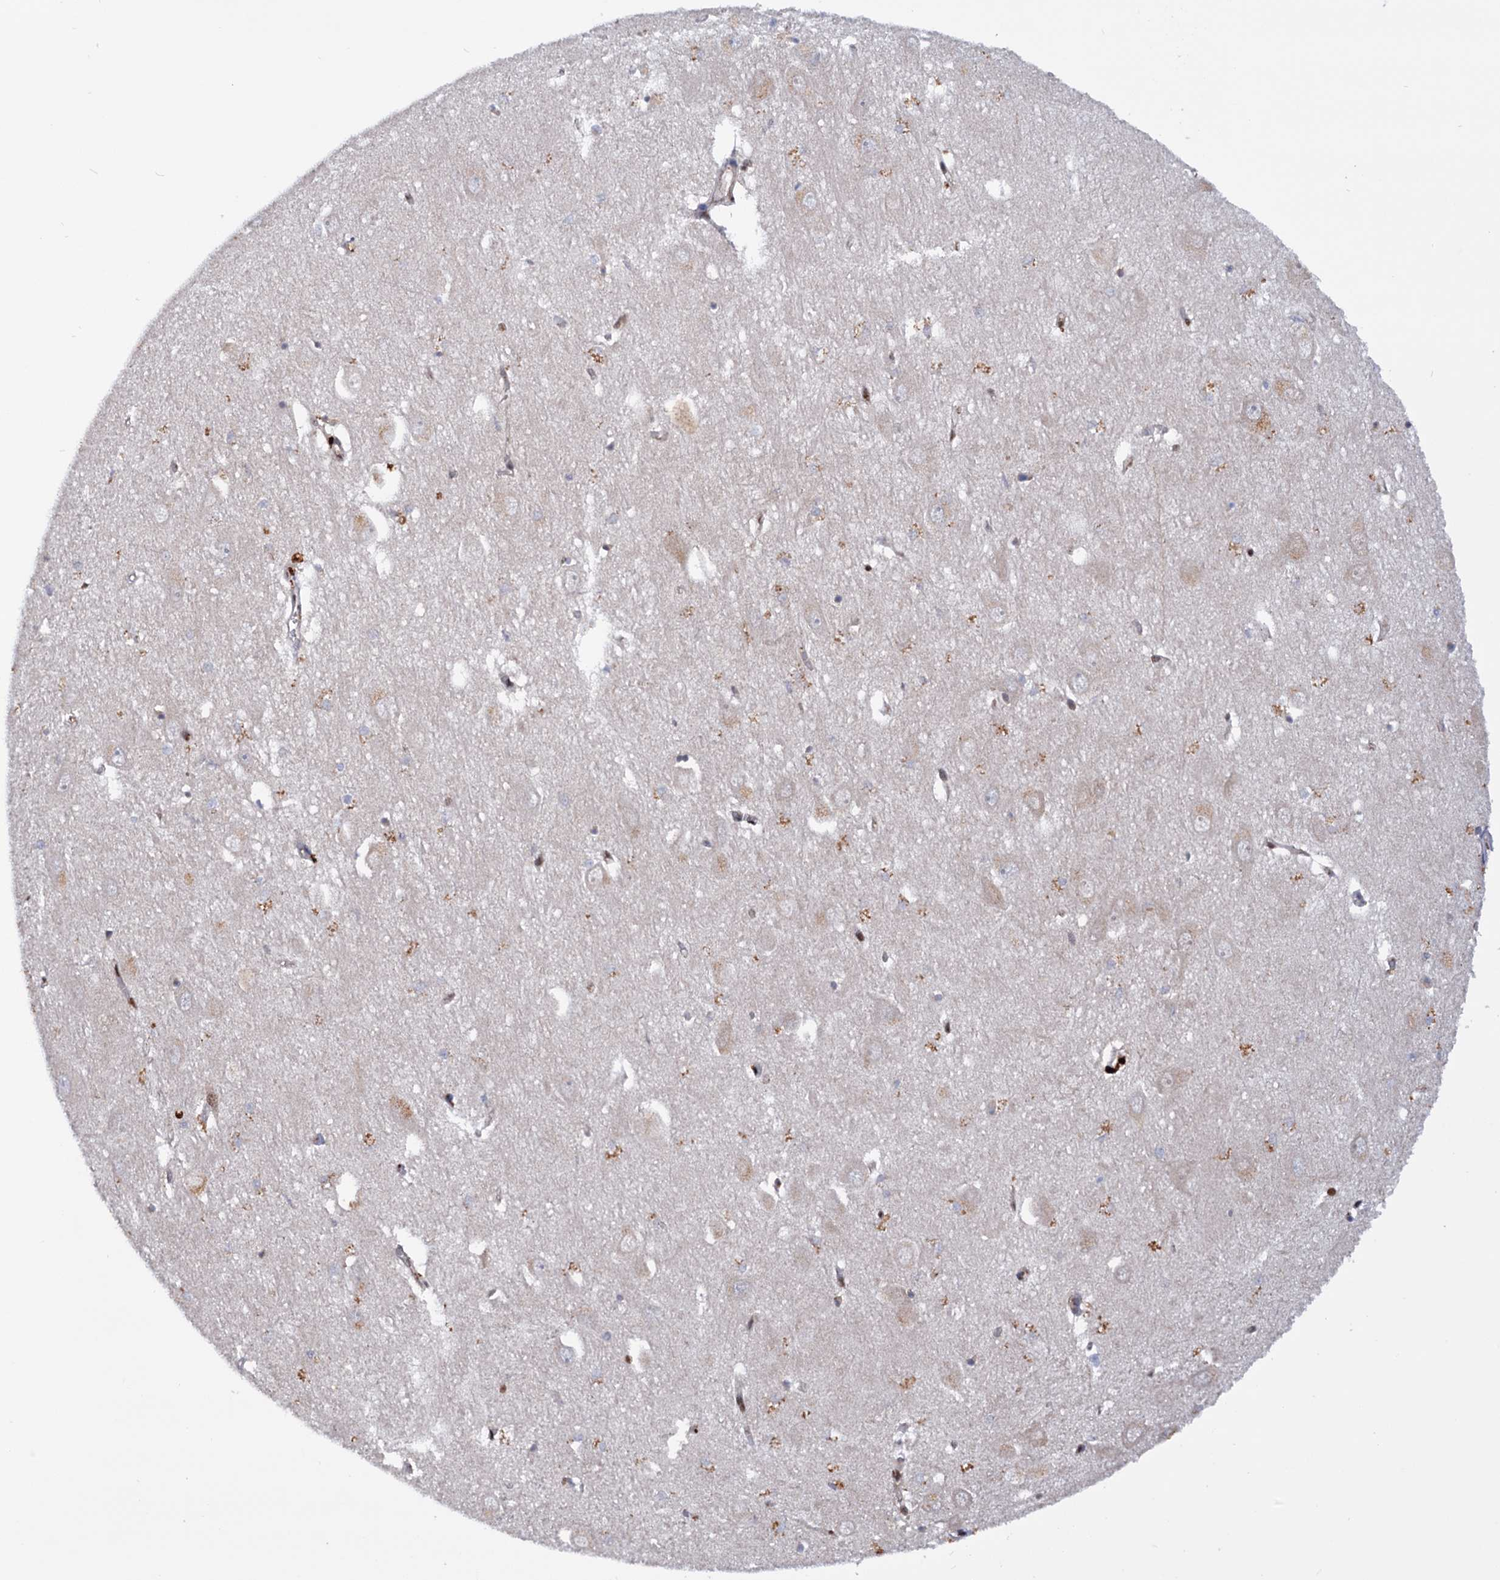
{"staining": {"intensity": "moderate", "quantity": "25%-75%", "location": "cytoplasmic/membranous"}, "tissue": "hippocampus", "cell_type": "Glial cells", "image_type": "normal", "snomed": [{"axis": "morphology", "description": "Normal tissue, NOS"}, {"axis": "topography", "description": "Hippocampus"}], "caption": "A high-resolution photomicrograph shows IHC staining of benign hippocampus, which demonstrates moderate cytoplasmic/membranous expression in about 25%-75% of glial cells. The staining was performed using DAB (3,3'-diaminobenzidine) to visualize the protein expression in brown, while the nuclei were stained in blue with hematoxylin (Magnification: 20x).", "gene": "TBC1D12", "patient": {"sex": "female", "age": 64}}